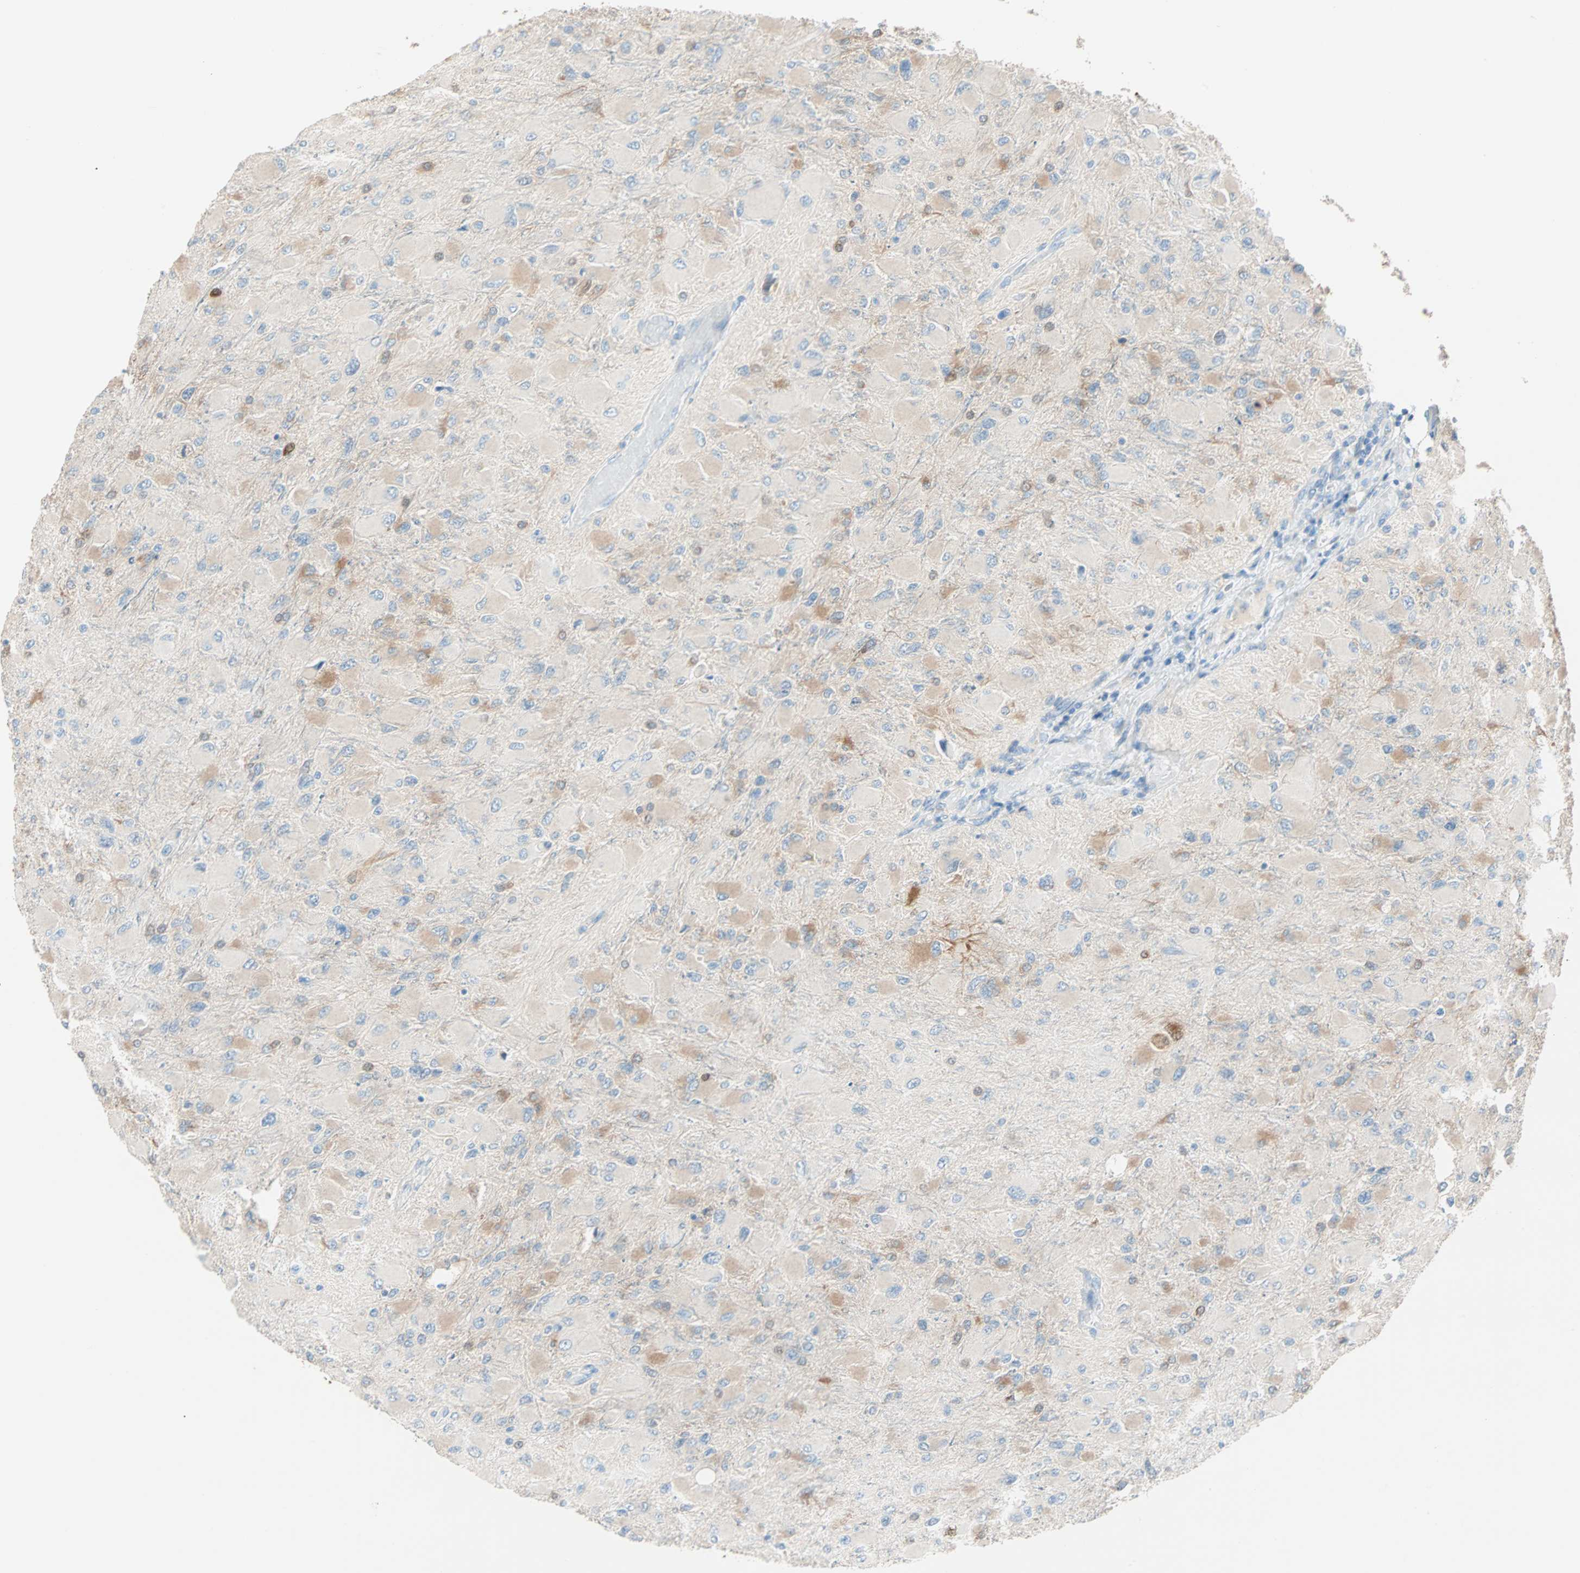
{"staining": {"intensity": "moderate", "quantity": "<25%", "location": "cytoplasmic/membranous"}, "tissue": "glioma", "cell_type": "Tumor cells", "image_type": "cancer", "snomed": [{"axis": "morphology", "description": "Glioma, malignant, High grade"}, {"axis": "topography", "description": "Cerebral cortex"}], "caption": "The image shows staining of malignant glioma (high-grade), revealing moderate cytoplasmic/membranous protein staining (brown color) within tumor cells.", "gene": "ATF6", "patient": {"sex": "female", "age": 55}}